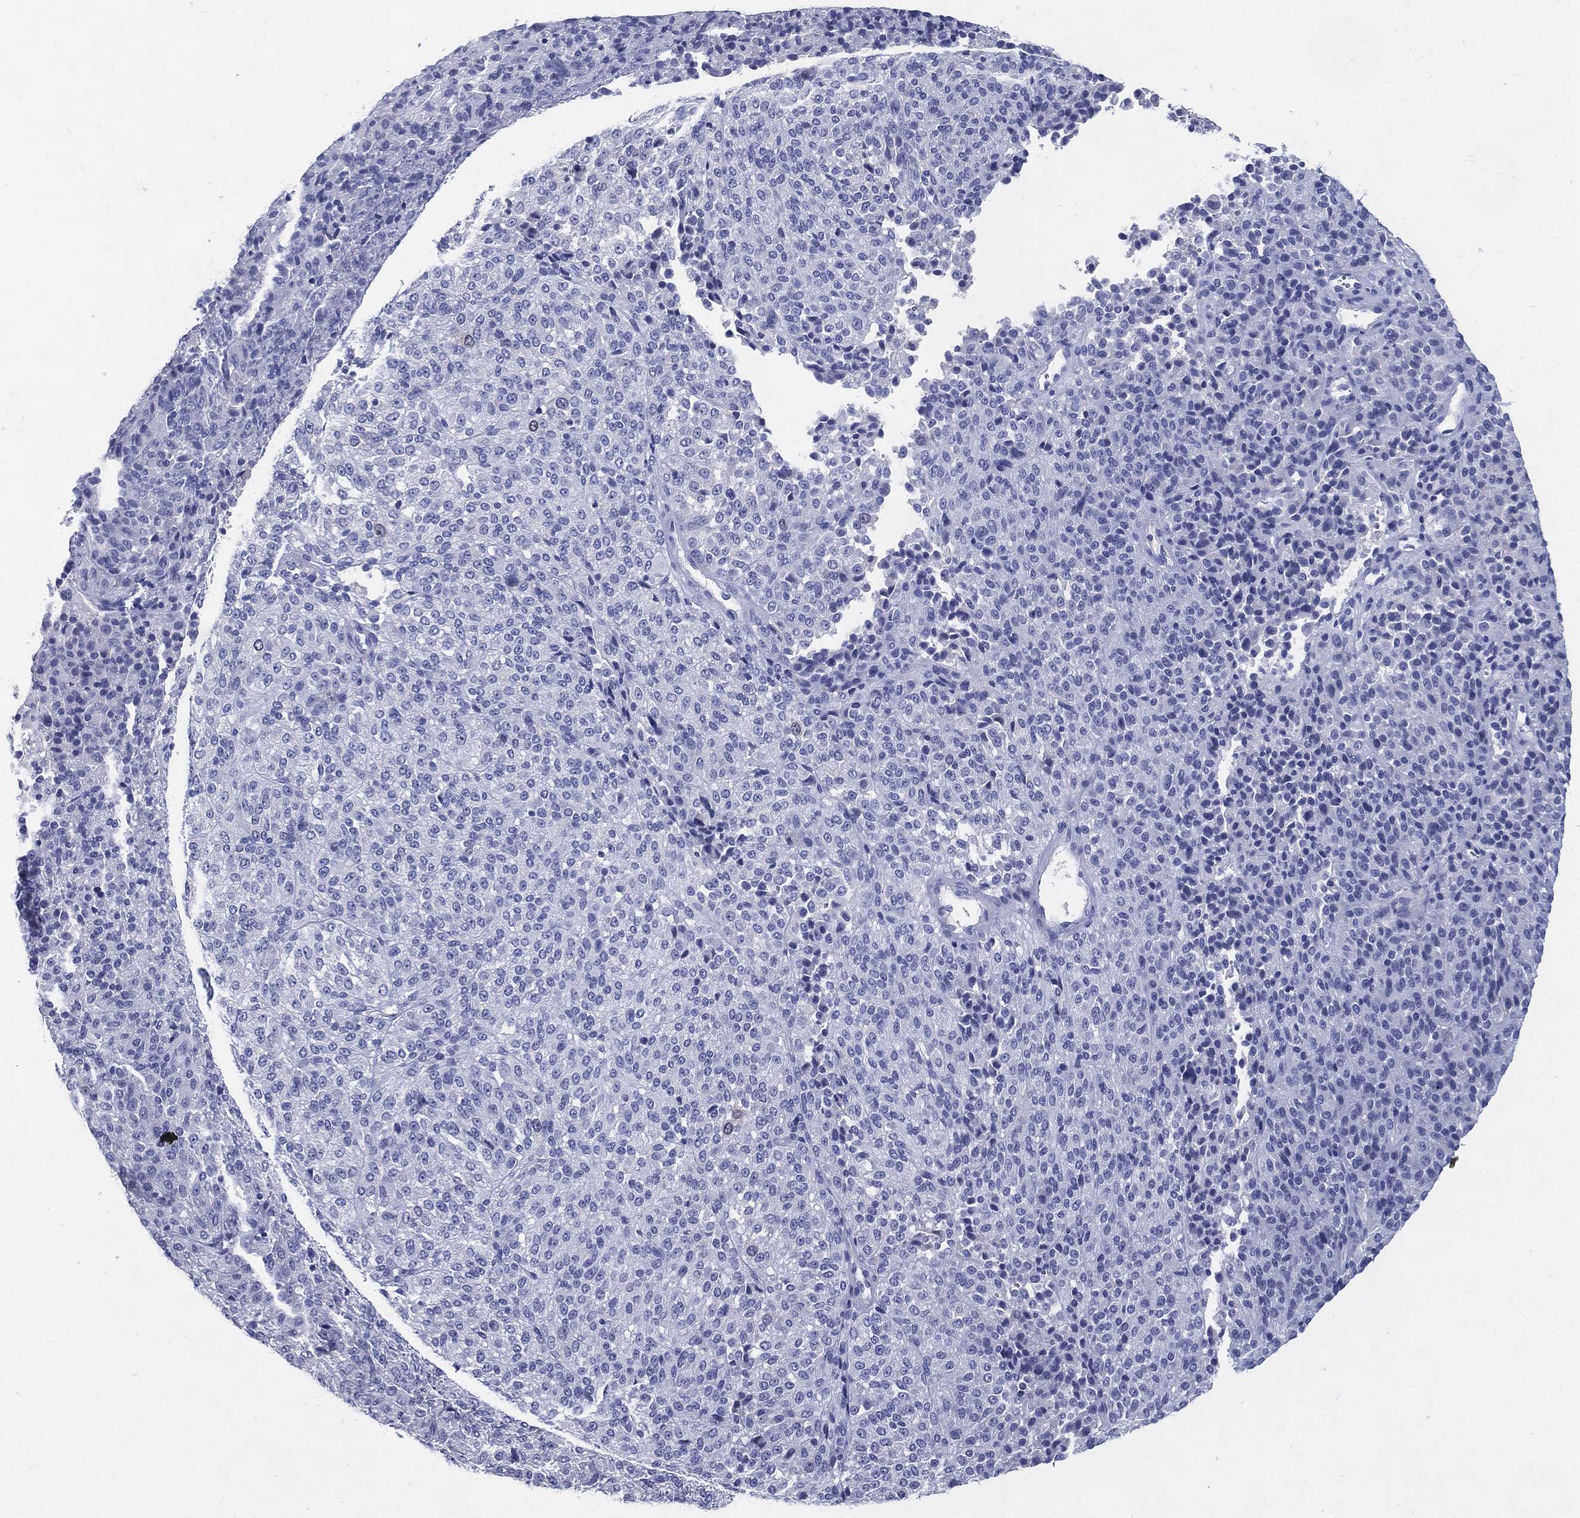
{"staining": {"intensity": "negative", "quantity": "none", "location": "none"}, "tissue": "melanoma", "cell_type": "Tumor cells", "image_type": "cancer", "snomed": [{"axis": "morphology", "description": "Malignant melanoma, Metastatic site"}, {"axis": "topography", "description": "Brain"}], "caption": "Tumor cells show no significant protein expression in malignant melanoma (metastatic site).", "gene": "KIF2C", "patient": {"sex": "female", "age": 56}}